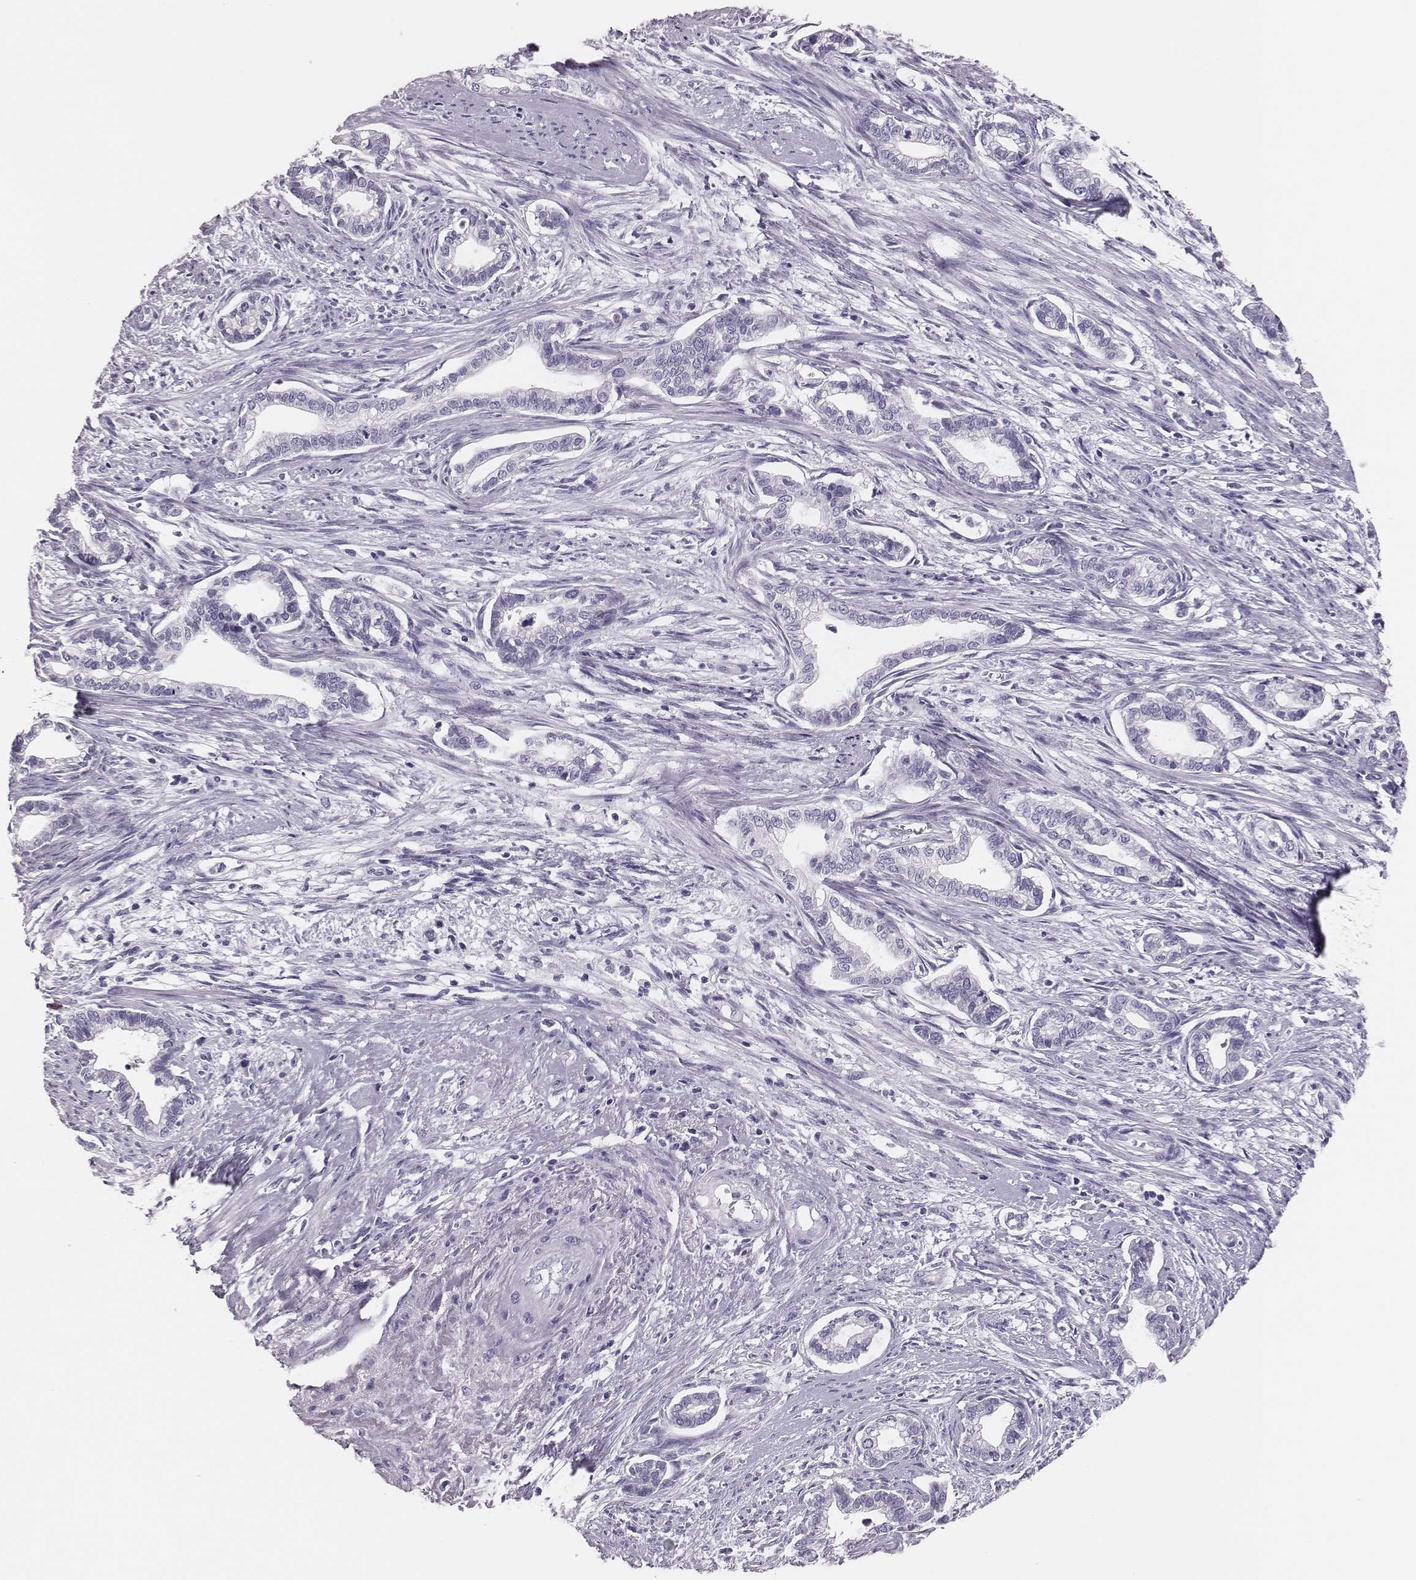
{"staining": {"intensity": "negative", "quantity": "none", "location": "none"}, "tissue": "cervical cancer", "cell_type": "Tumor cells", "image_type": "cancer", "snomed": [{"axis": "morphology", "description": "Adenocarcinoma, NOS"}, {"axis": "topography", "description": "Cervix"}], "caption": "Cervical cancer was stained to show a protein in brown. There is no significant staining in tumor cells. (Brightfield microscopy of DAB immunohistochemistry (IHC) at high magnification).", "gene": "H1-6", "patient": {"sex": "female", "age": 62}}